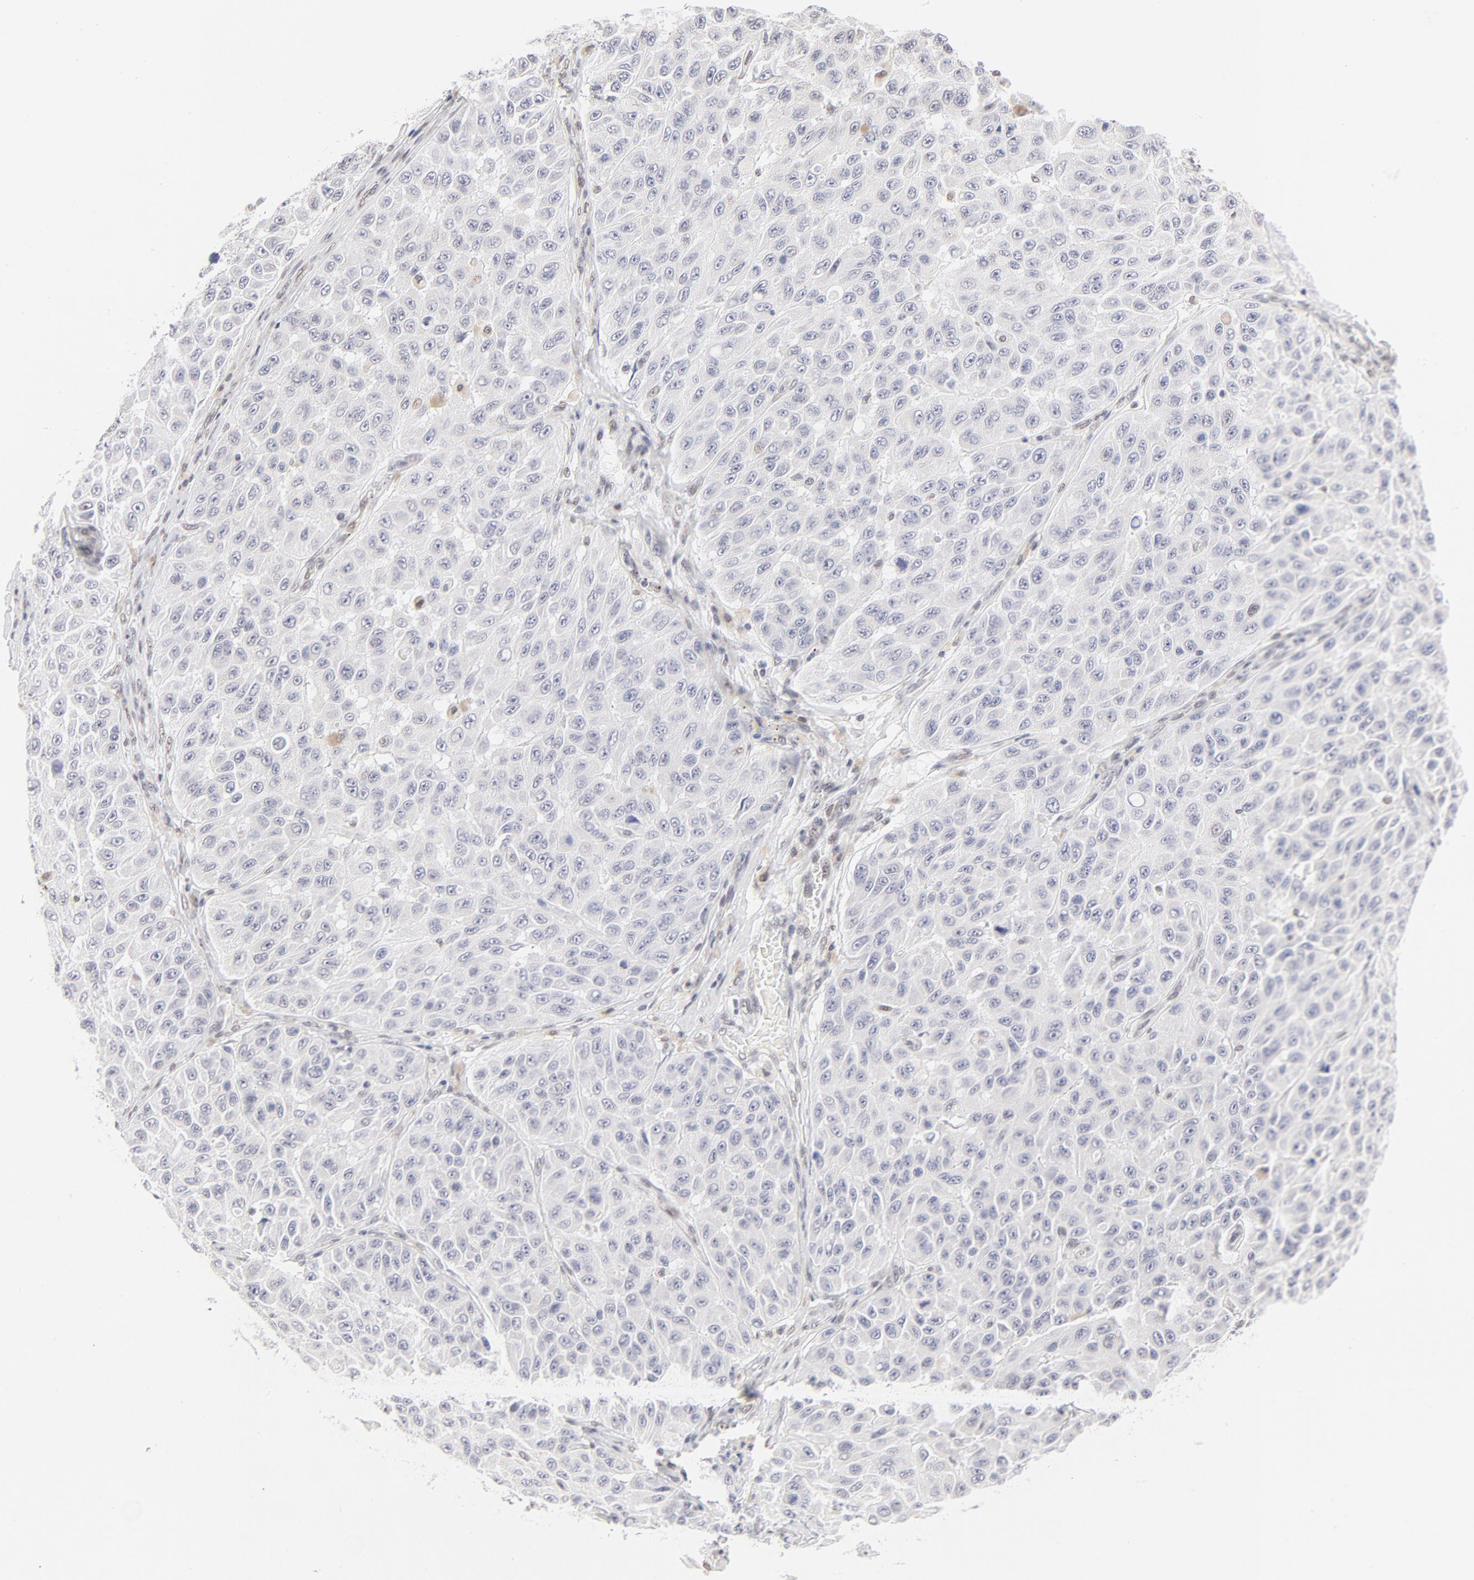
{"staining": {"intensity": "negative", "quantity": "none", "location": "none"}, "tissue": "melanoma", "cell_type": "Tumor cells", "image_type": "cancer", "snomed": [{"axis": "morphology", "description": "Malignant melanoma, NOS"}, {"axis": "topography", "description": "Skin"}], "caption": "This micrograph is of malignant melanoma stained with IHC to label a protein in brown with the nuclei are counter-stained blue. There is no expression in tumor cells.", "gene": "PBX1", "patient": {"sex": "male", "age": 30}}